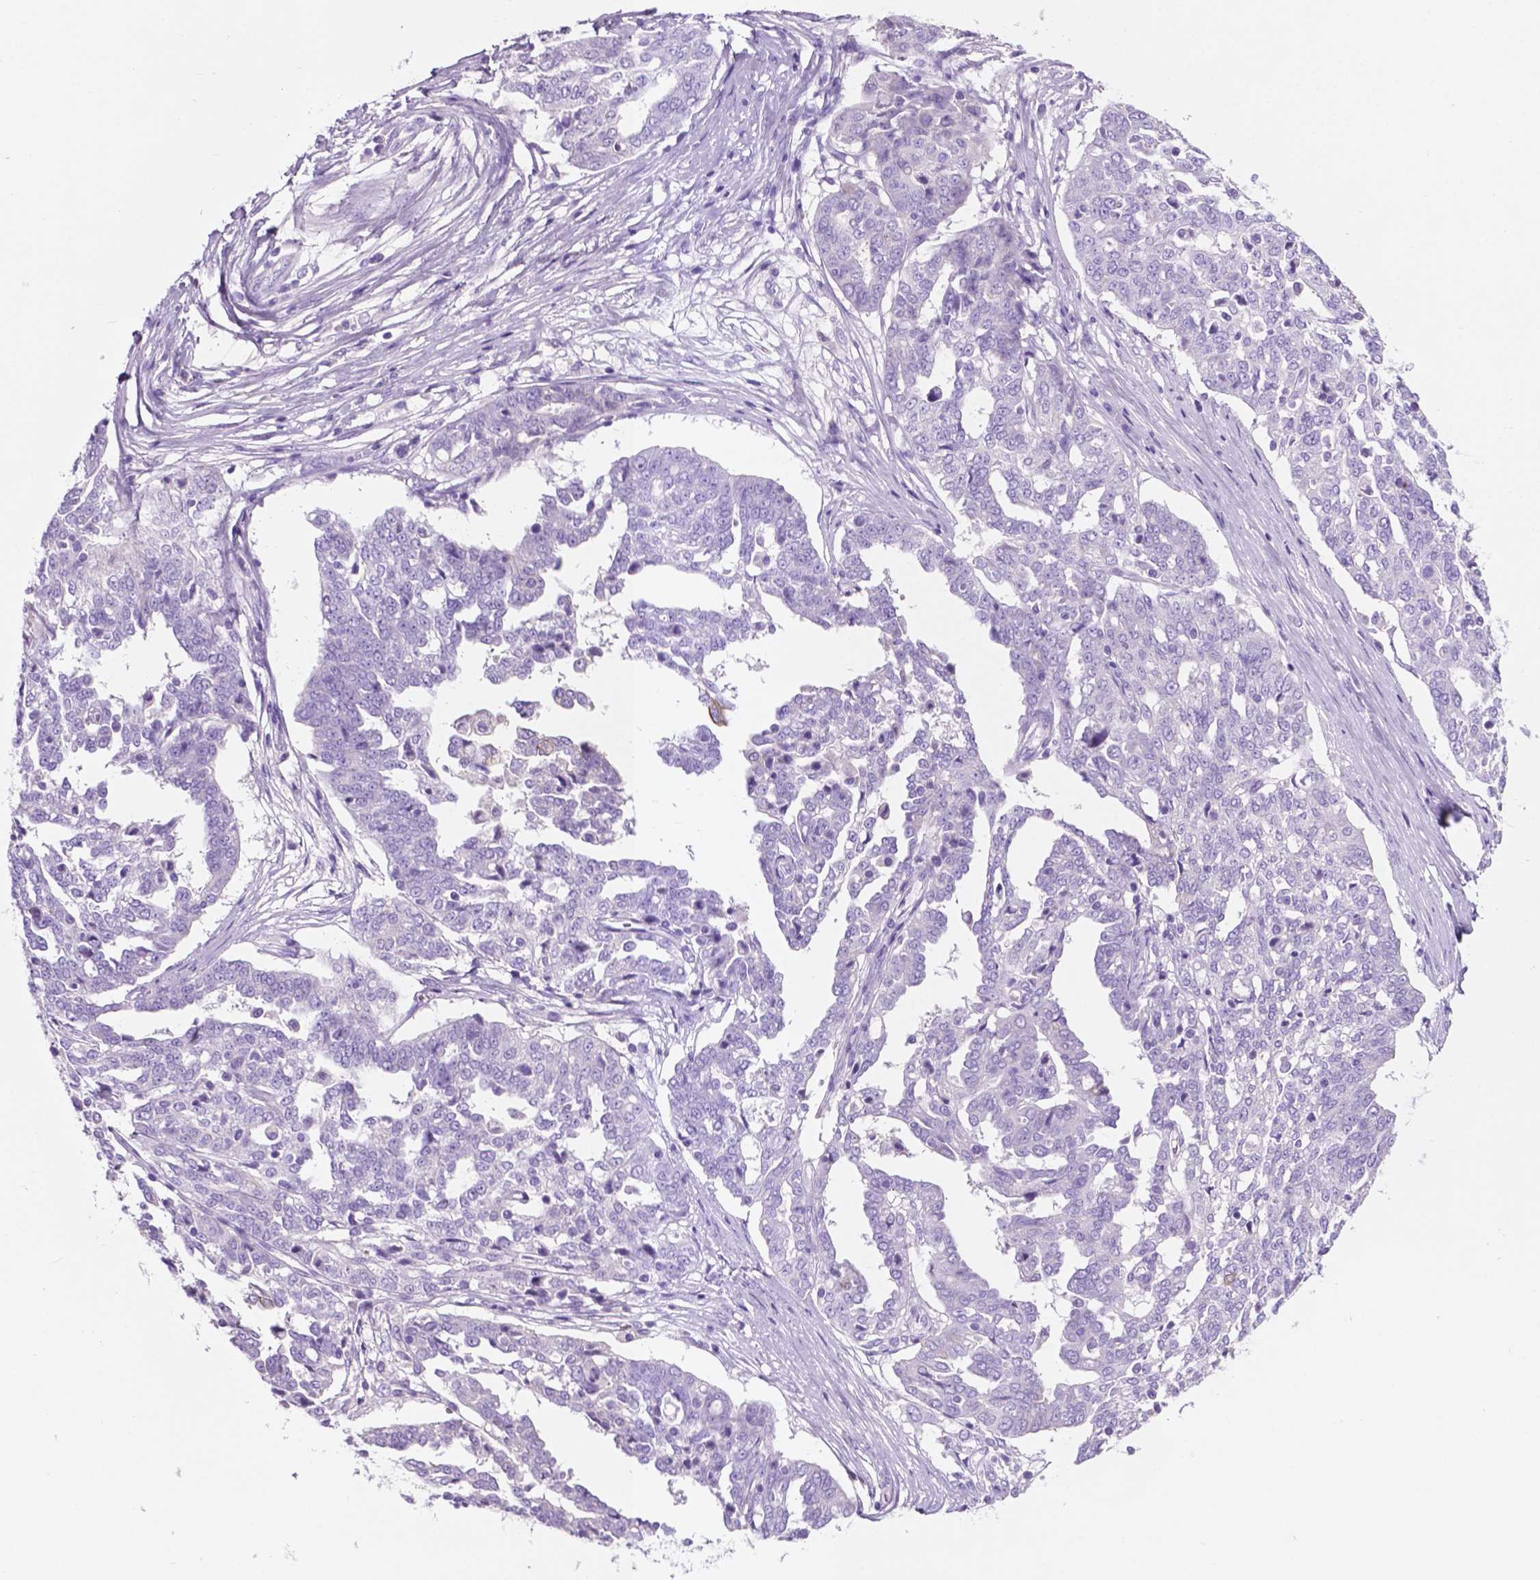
{"staining": {"intensity": "negative", "quantity": "none", "location": "none"}, "tissue": "ovarian cancer", "cell_type": "Tumor cells", "image_type": "cancer", "snomed": [{"axis": "morphology", "description": "Cystadenocarcinoma, serous, NOS"}, {"axis": "topography", "description": "Ovary"}], "caption": "A photomicrograph of ovarian cancer stained for a protein reveals no brown staining in tumor cells. (DAB (3,3'-diaminobenzidine) immunohistochemistry, high magnification).", "gene": "POU4F1", "patient": {"sex": "female", "age": 67}}